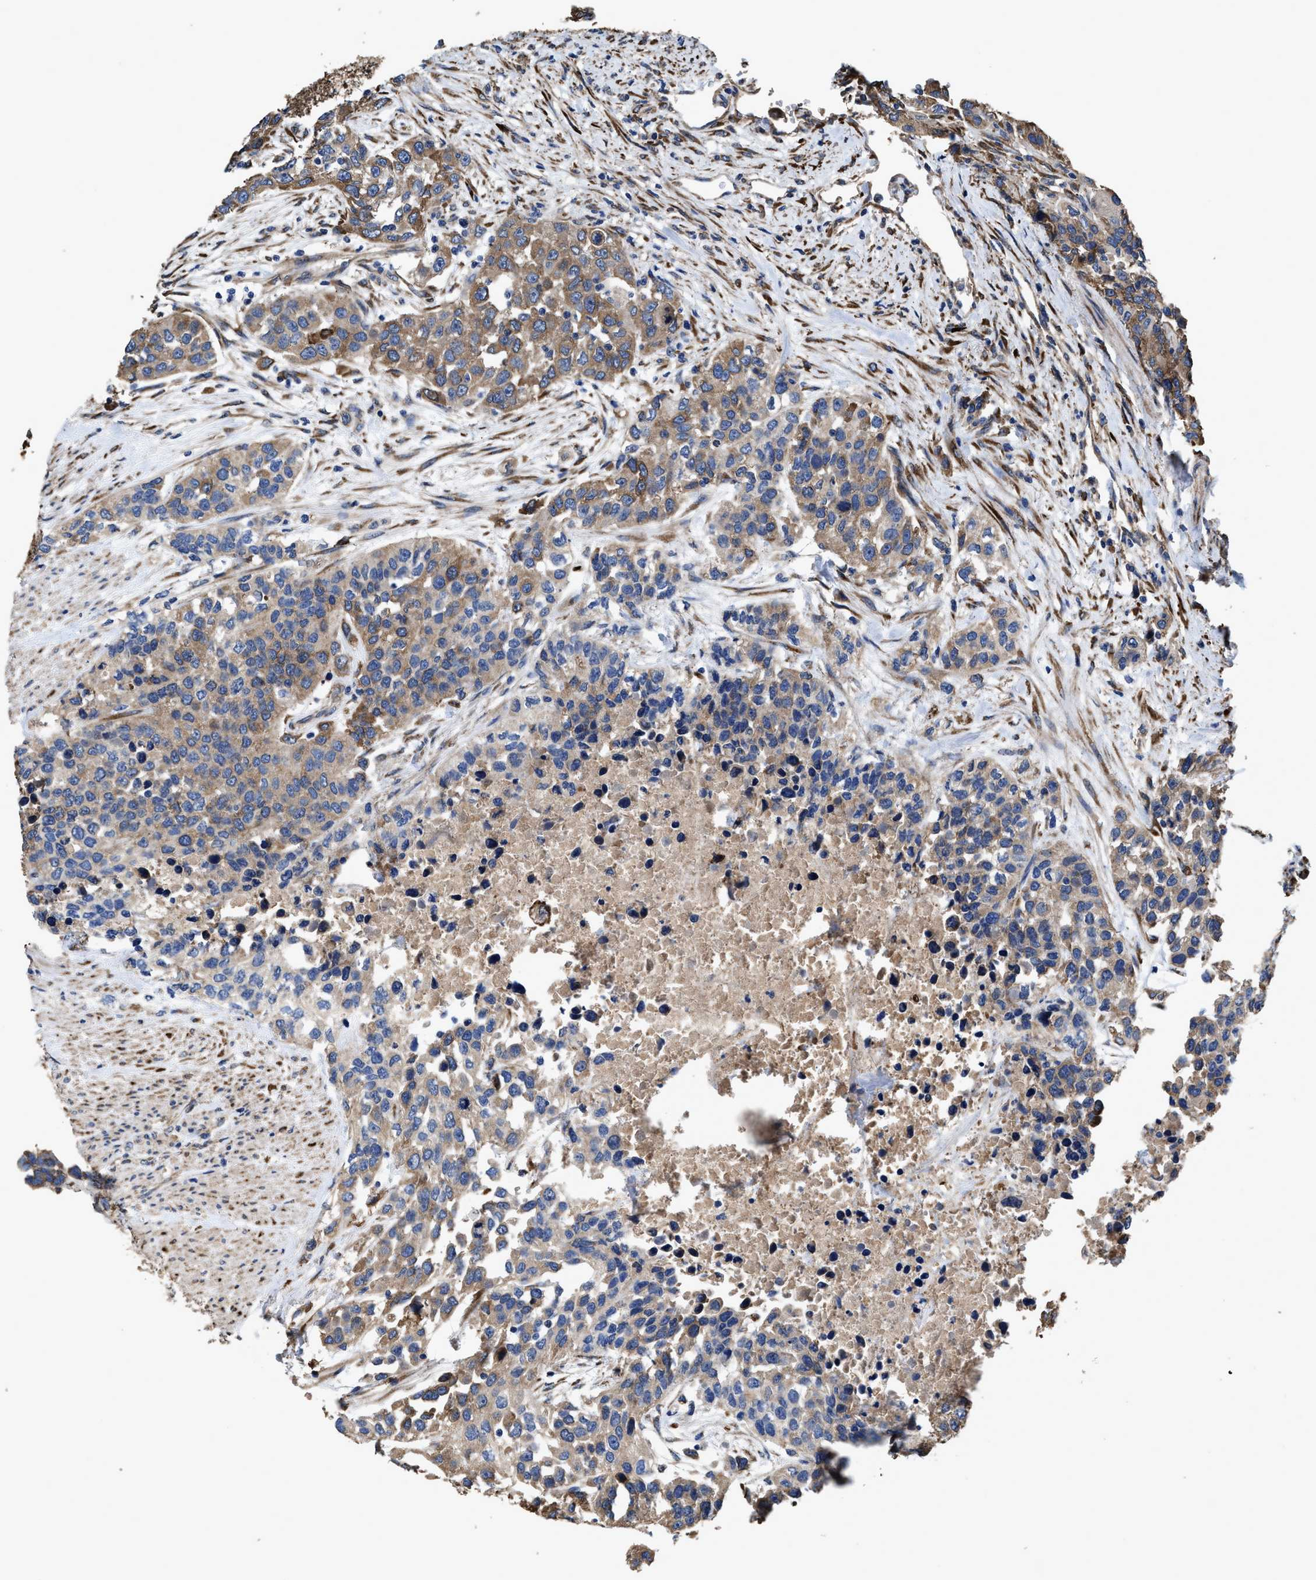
{"staining": {"intensity": "moderate", "quantity": ">75%", "location": "cytoplasmic/membranous"}, "tissue": "urothelial cancer", "cell_type": "Tumor cells", "image_type": "cancer", "snomed": [{"axis": "morphology", "description": "Urothelial carcinoma, High grade"}, {"axis": "topography", "description": "Urinary bladder"}], "caption": "Protein staining by immunohistochemistry displays moderate cytoplasmic/membranous staining in approximately >75% of tumor cells in urothelial cancer. (DAB = brown stain, brightfield microscopy at high magnification).", "gene": "IDNK", "patient": {"sex": "female", "age": 80}}